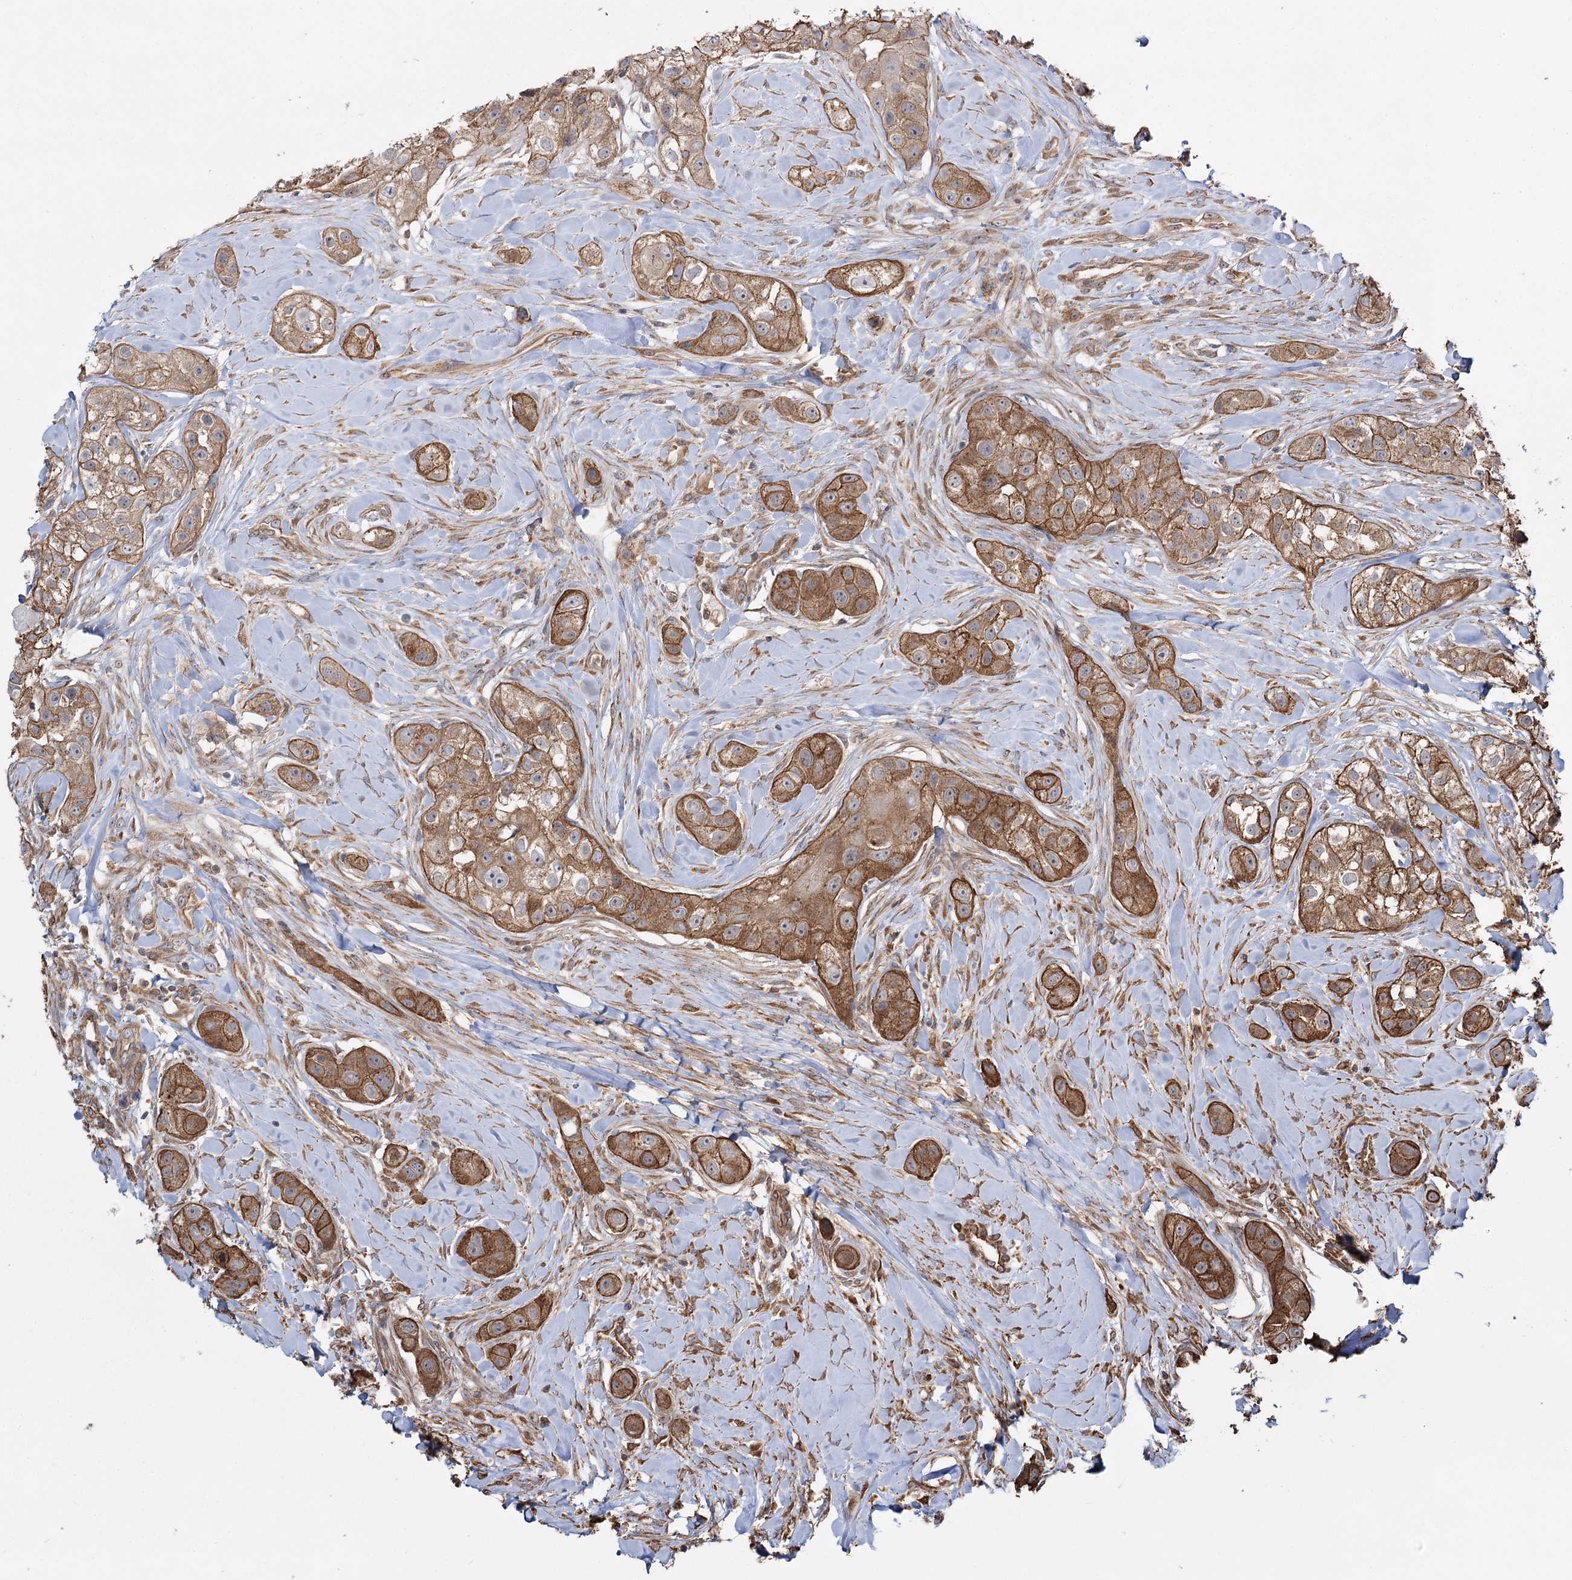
{"staining": {"intensity": "moderate", "quantity": ">75%", "location": "cytoplasmic/membranous"}, "tissue": "head and neck cancer", "cell_type": "Tumor cells", "image_type": "cancer", "snomed": [{"axis": "morphology", "description": "Normal tissue, NOS"}, {"axis": "morphology", "description": "Squamous cell carcinoma, NOS"}, {"axis": "topography", "description": "Skeletal muscle"}, {"axis": "topography", "description": "Head-Neck"}], "caption": "High-power microscopy captured an immunohistochemistry (IHC) image of squamous cell carcinoma (head and neck), revealing moderate cytoplasmic/membranous staining in approximately >75% of tumor cells. The protein of interest is shown in brown color, while the nuclei are stained blue.", "gene": "SH3BP5L", "patient": {"sex": "male", "age": 51}}